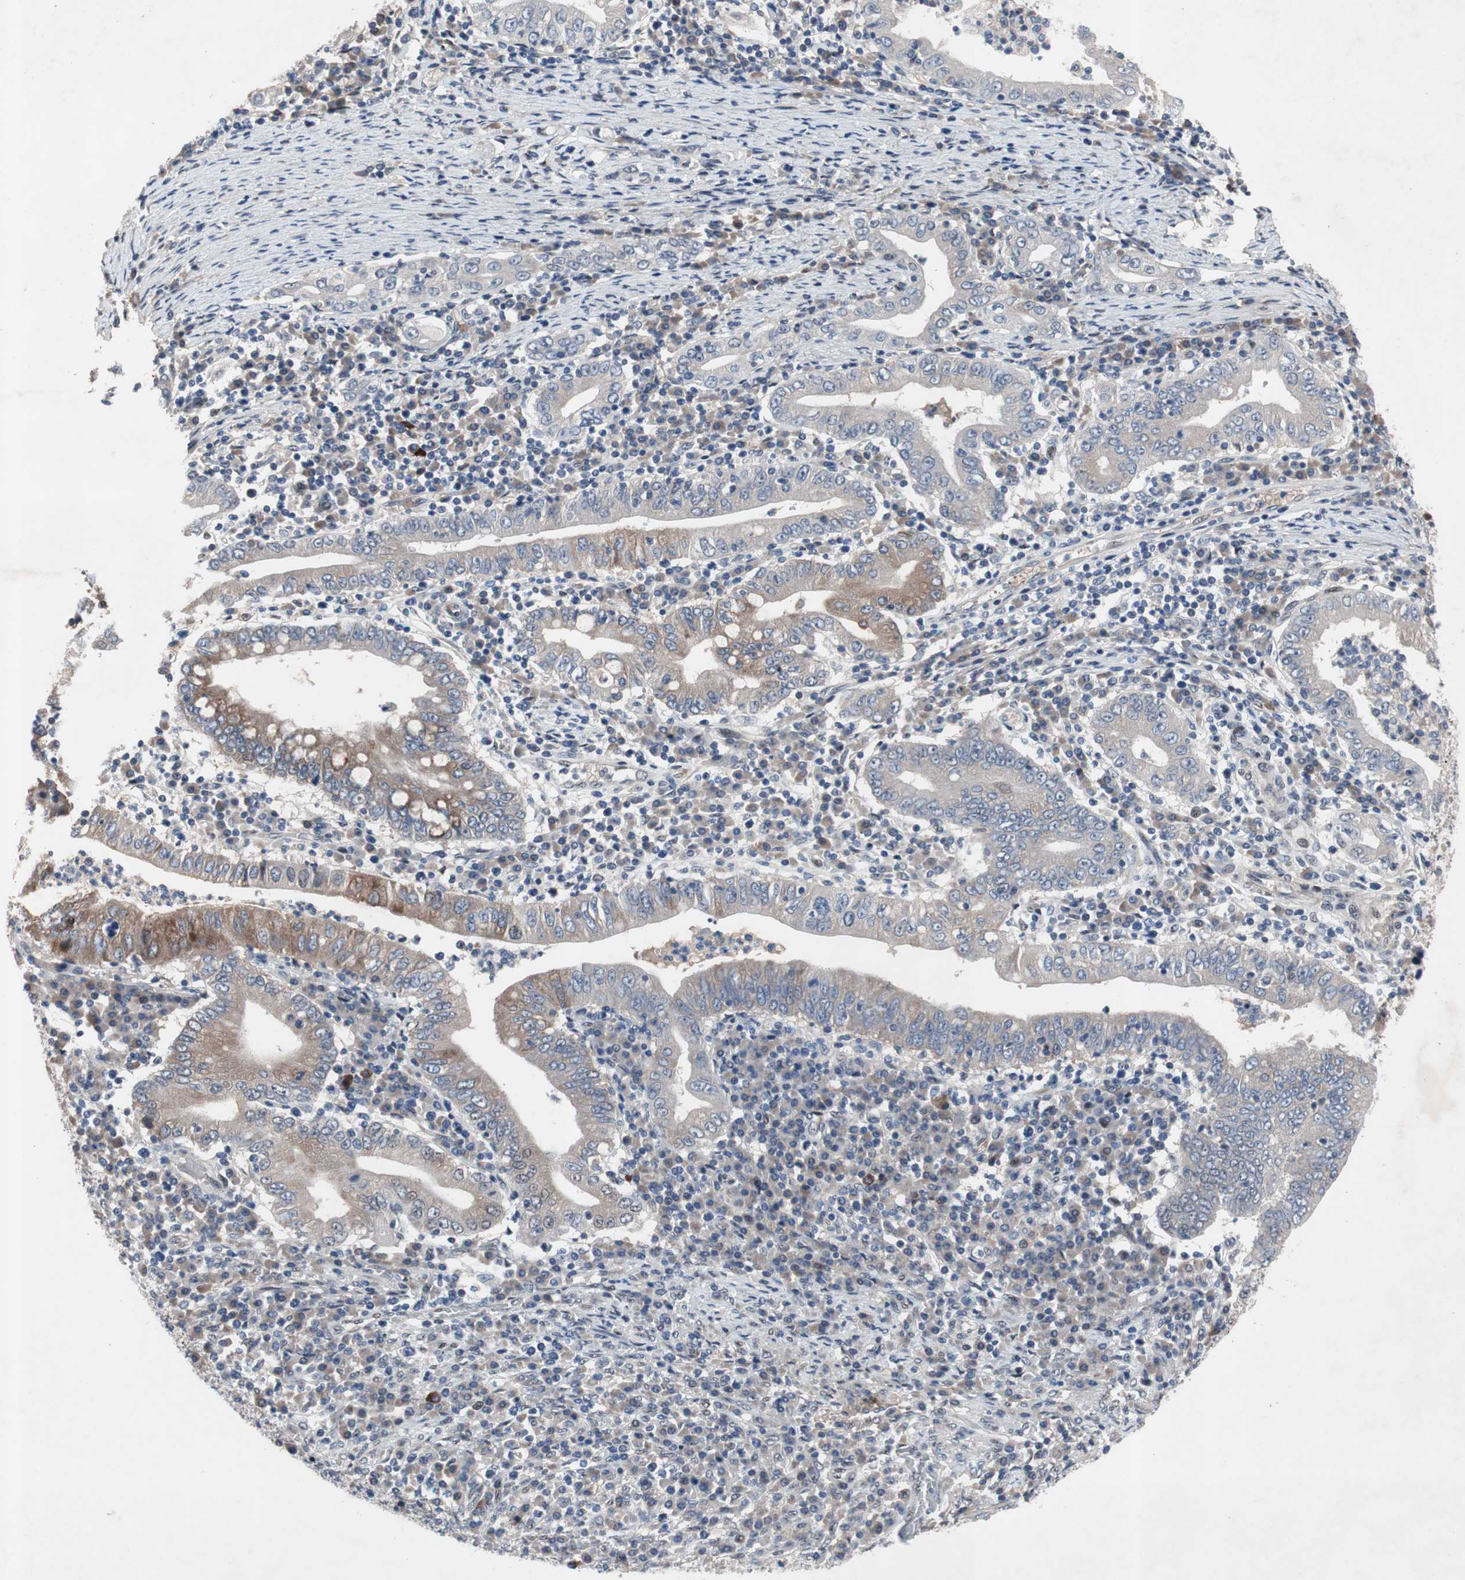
{"staining": {"intensity": "moderate", "quantity": "<25%", "location": "cytoplasmic/membranous"}, "tissue": "stomach cancer", "cell_type": "Tumor cells", "image_type": "cancer", "snomed": [{"axis": "morphology", "description": "Normal tissue, NOS"}, {"axis": "morphology", "description": "Adenocarcinoma, NOS"}, {"axis": "topography", "description": "Esophagus"}, {"axis": "topography", "description": "Stomach, upper"}, {"axis": "topography", "description": "Peripheral nerve tissue"}], "caption": "There is low levels of moderate cytoplasmic/membranous staining in tumor cells of stomach adenocarcinoma, as demonstrated by immunohistochemical staining (brown color).", "gene": "SOX7", "patient": {"sex": "male", "age": 62}}